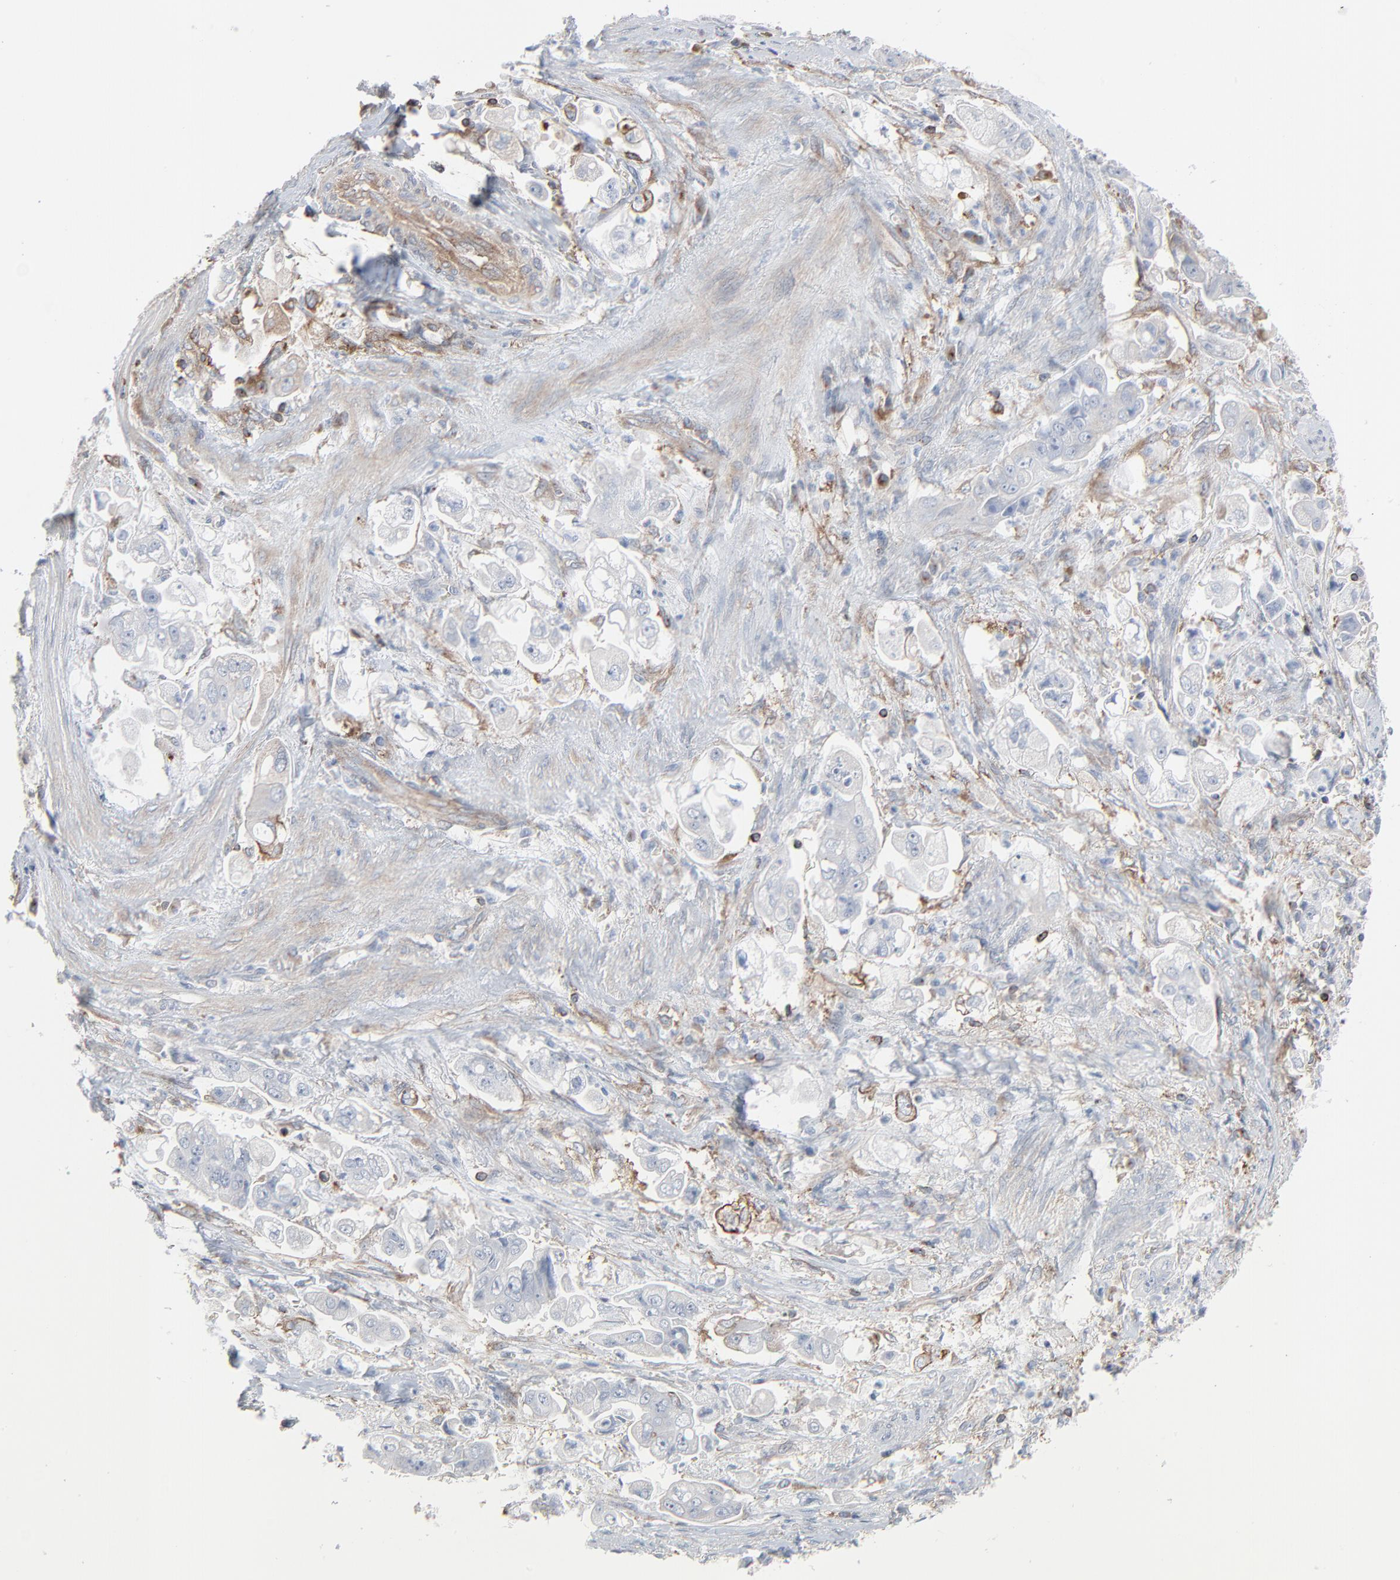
{"staining": {"intensity": "negative", "quantity": "none", "location": "none"}, "tissue": "stomach cancer", "cell_type": "Tumor cells", "image_type": "cancer", "snomed": [{"axis": "morphology", "description": "Adenocarcinoma, NOS"}, {"axis": "topography", "description": "Stomach"}], "caption": "Adenocarcinoma (stomach) stained for a protein using IHC displays no expression tumor cells.", "gene": "OPTN", "patient": {"sex": "male", "age": 62}}